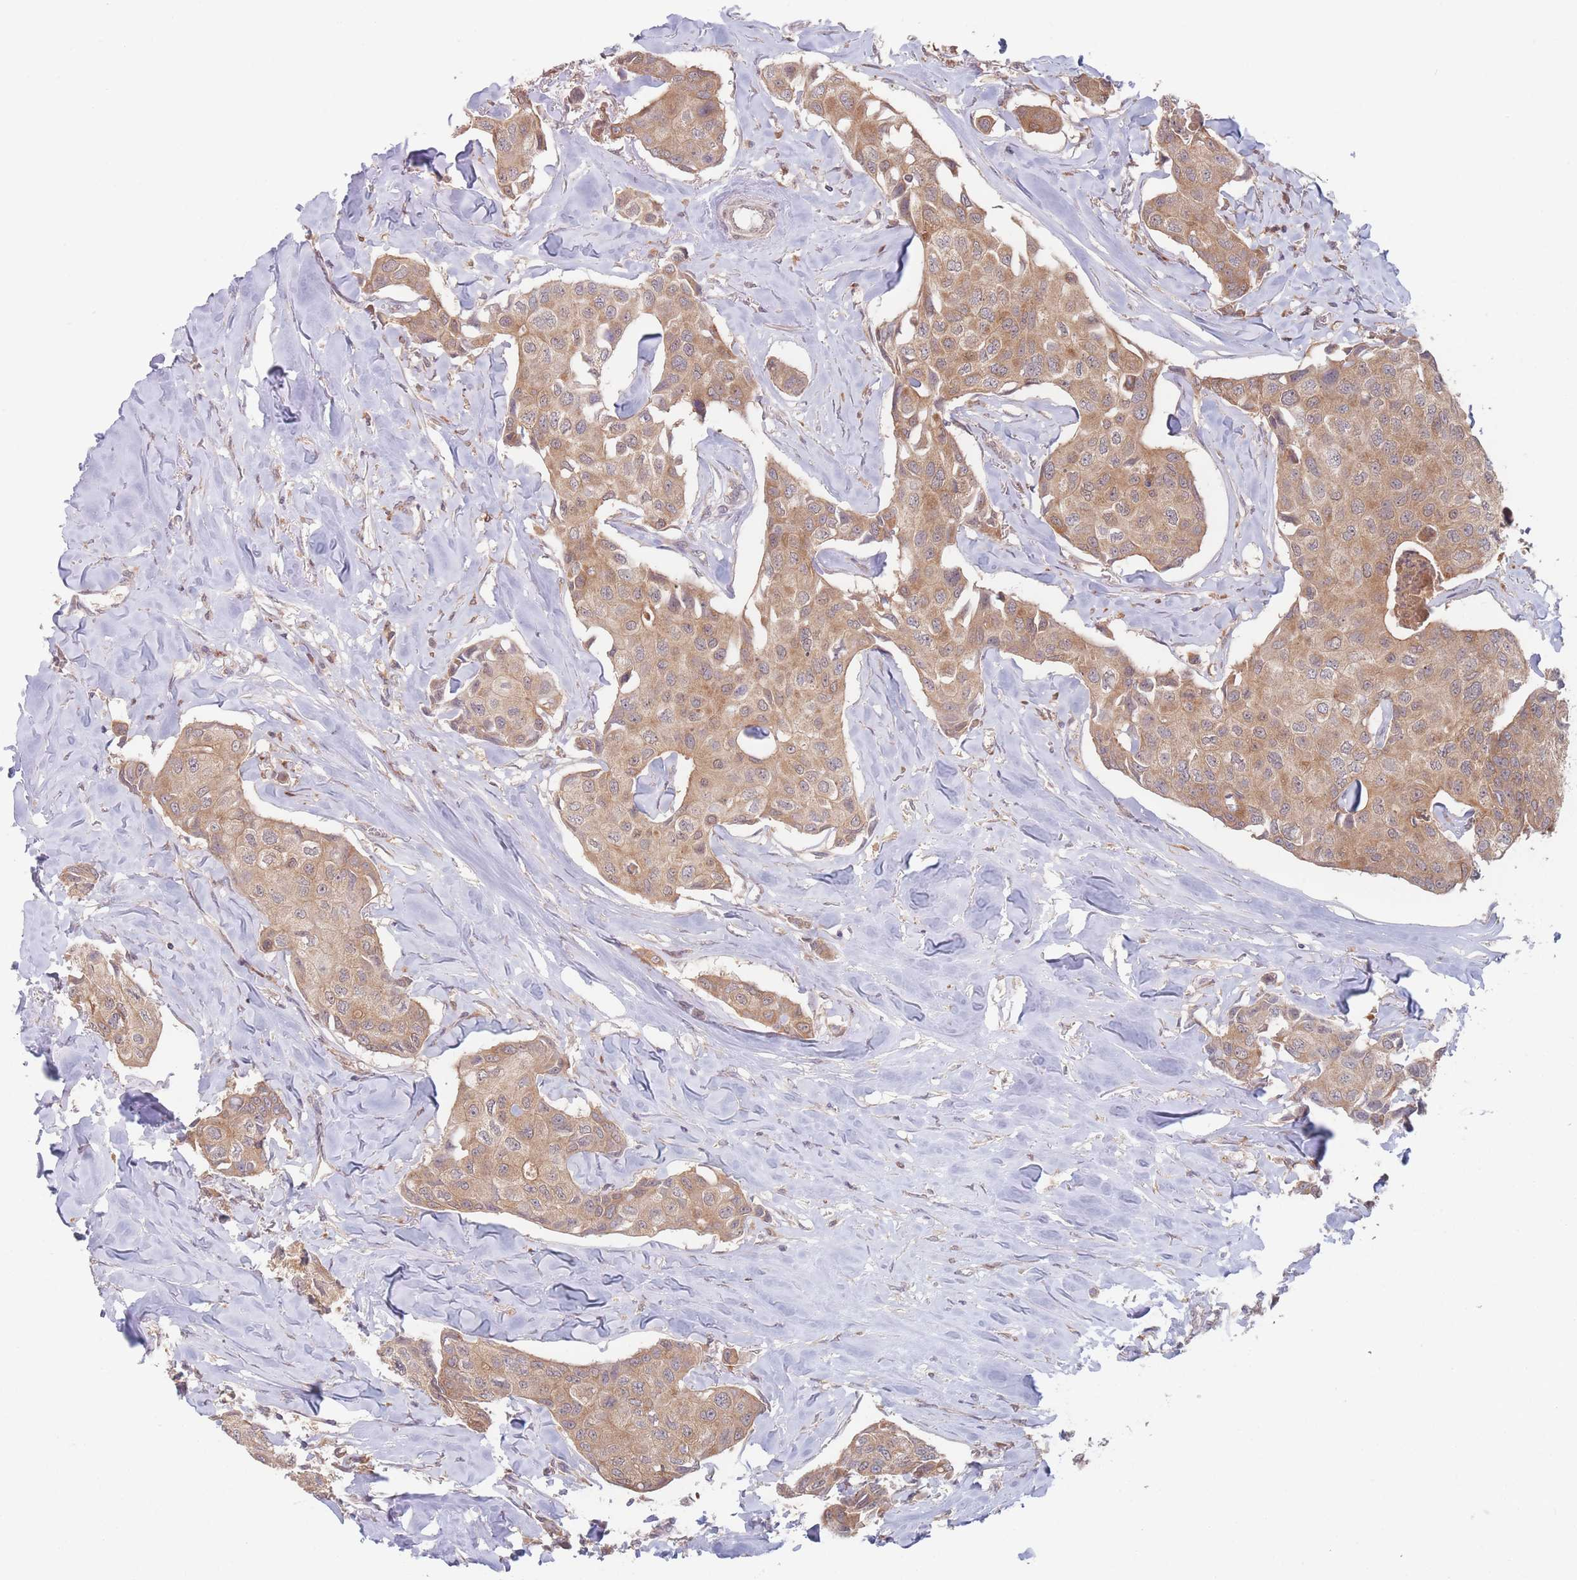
{"staining": {"intensity": "moderate", "quantity": ">75%", "location": "cytoplasmic/membranous"}, "tissue": "breast cancer", "cell_type": "Tumor cells", "image_type": "cancer", "snomed": [{"axis": "morphology", "description": "Duct carcinoma"}, {"axis": "topography", "description": "Breast"}], "caption": "Tumor cells display medium levels of moderate cytoplasmic/membranous positivity in approximately >75% of cells in breast invasive ductal carcinoma. The staining was performed using DAB (3,3'-diaminobenzidine), with brown indicating positive protein expression. Nuclei are stained blue with hematoxylin.", "gene": "PPM1A", "patient": {"sex": "female", "age": 80}}